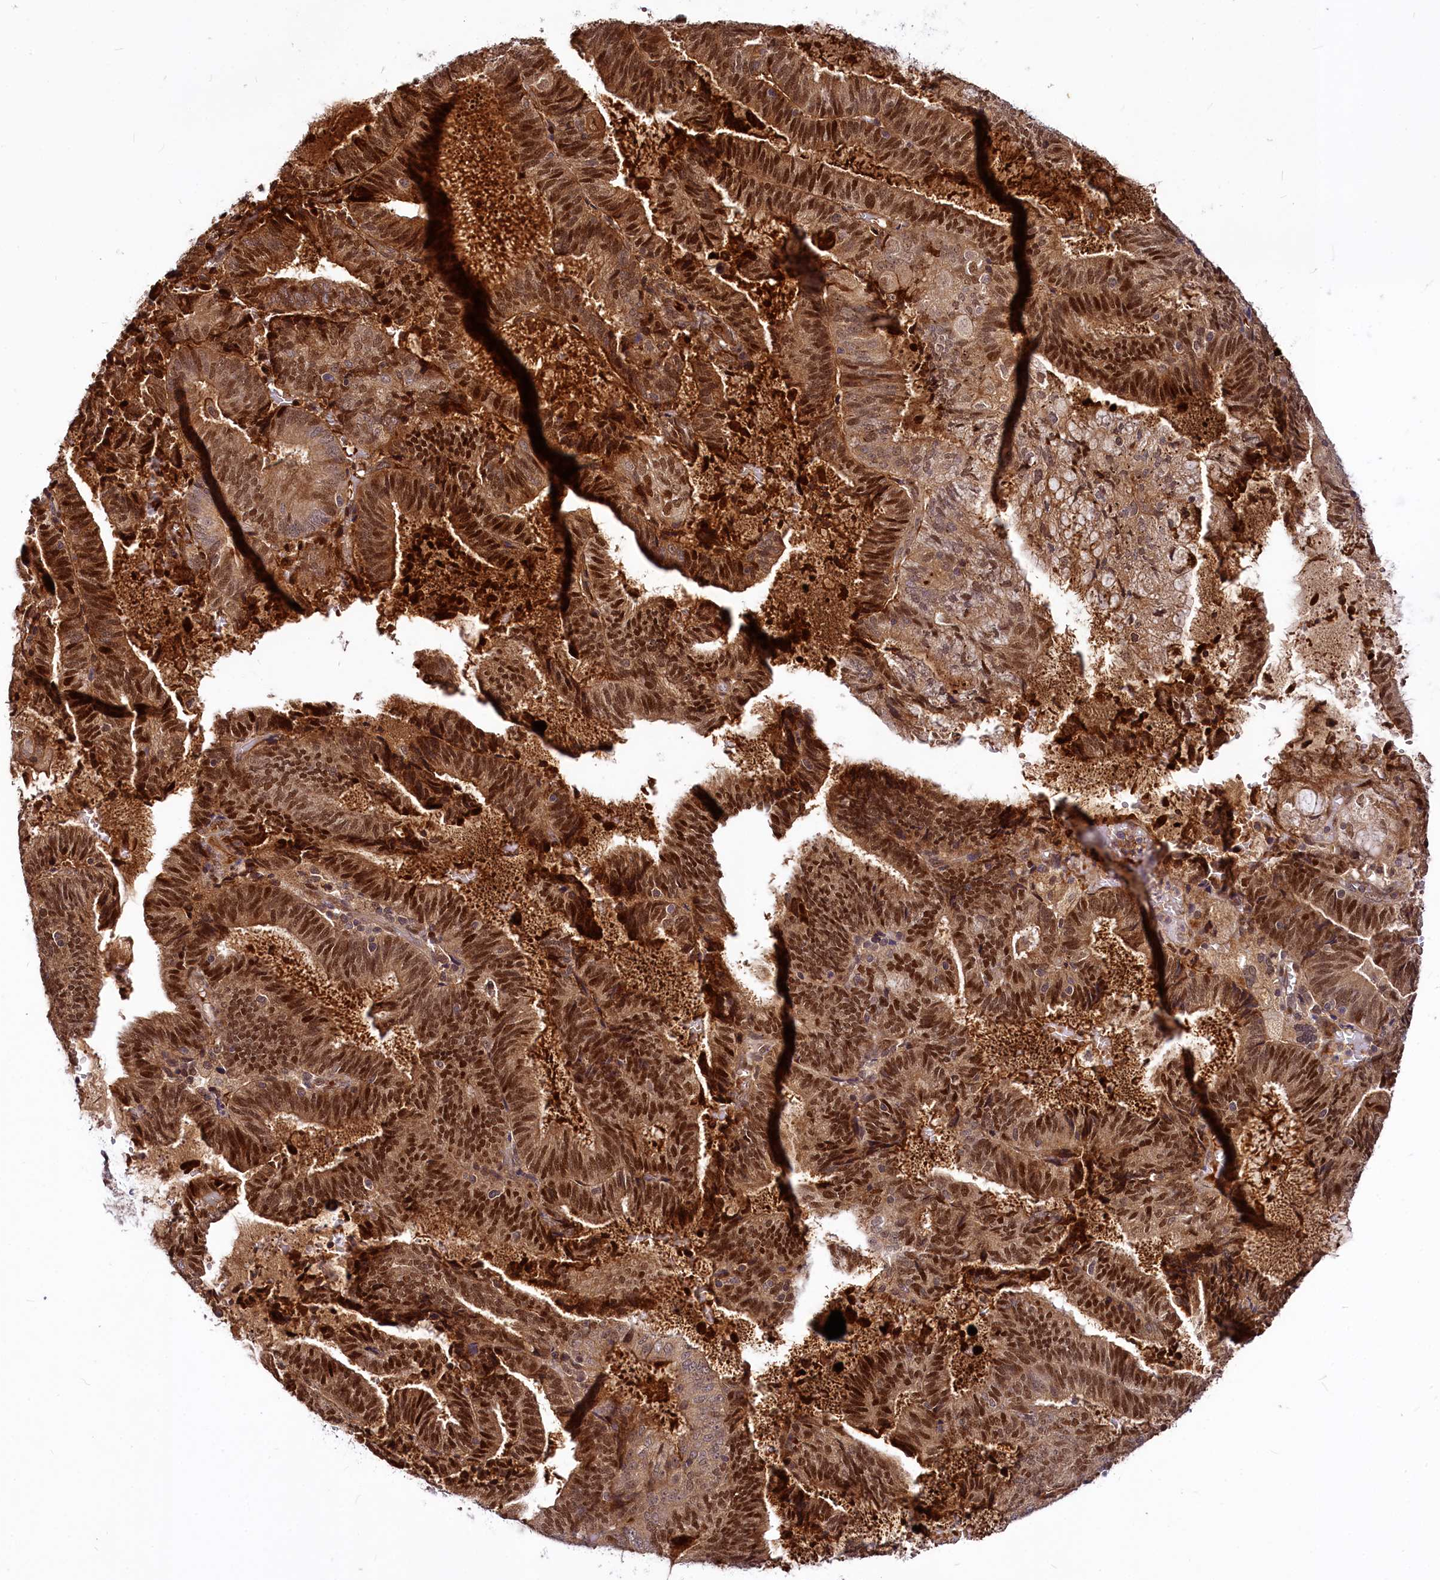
{"staining": {"intensity": "strong", "quantity": ">75%", "location": "cytoplasmic/membranous,nuclear"}, "tissue": "endometrial cancer", "cell_type": "Tumor cells", "image_type": "cancer", "snomed": [{"axis": "morphology", "description": "Adenocarcinoma, NOS"}, {"axis": "topography", "description": "Endometrium"}], "caption": "IHC (DAB (3,3'-diaminobenzidine)) staining of endometrial cancer exhibits strong cytoplasmic/membranous and nuclear protein positivity in approximately >75% of tumor cells. The protein is shown in brown color, while the nuclei are stained blue.", "gene": "MAML2", "patient": {"sex": "female", "age": 81}}